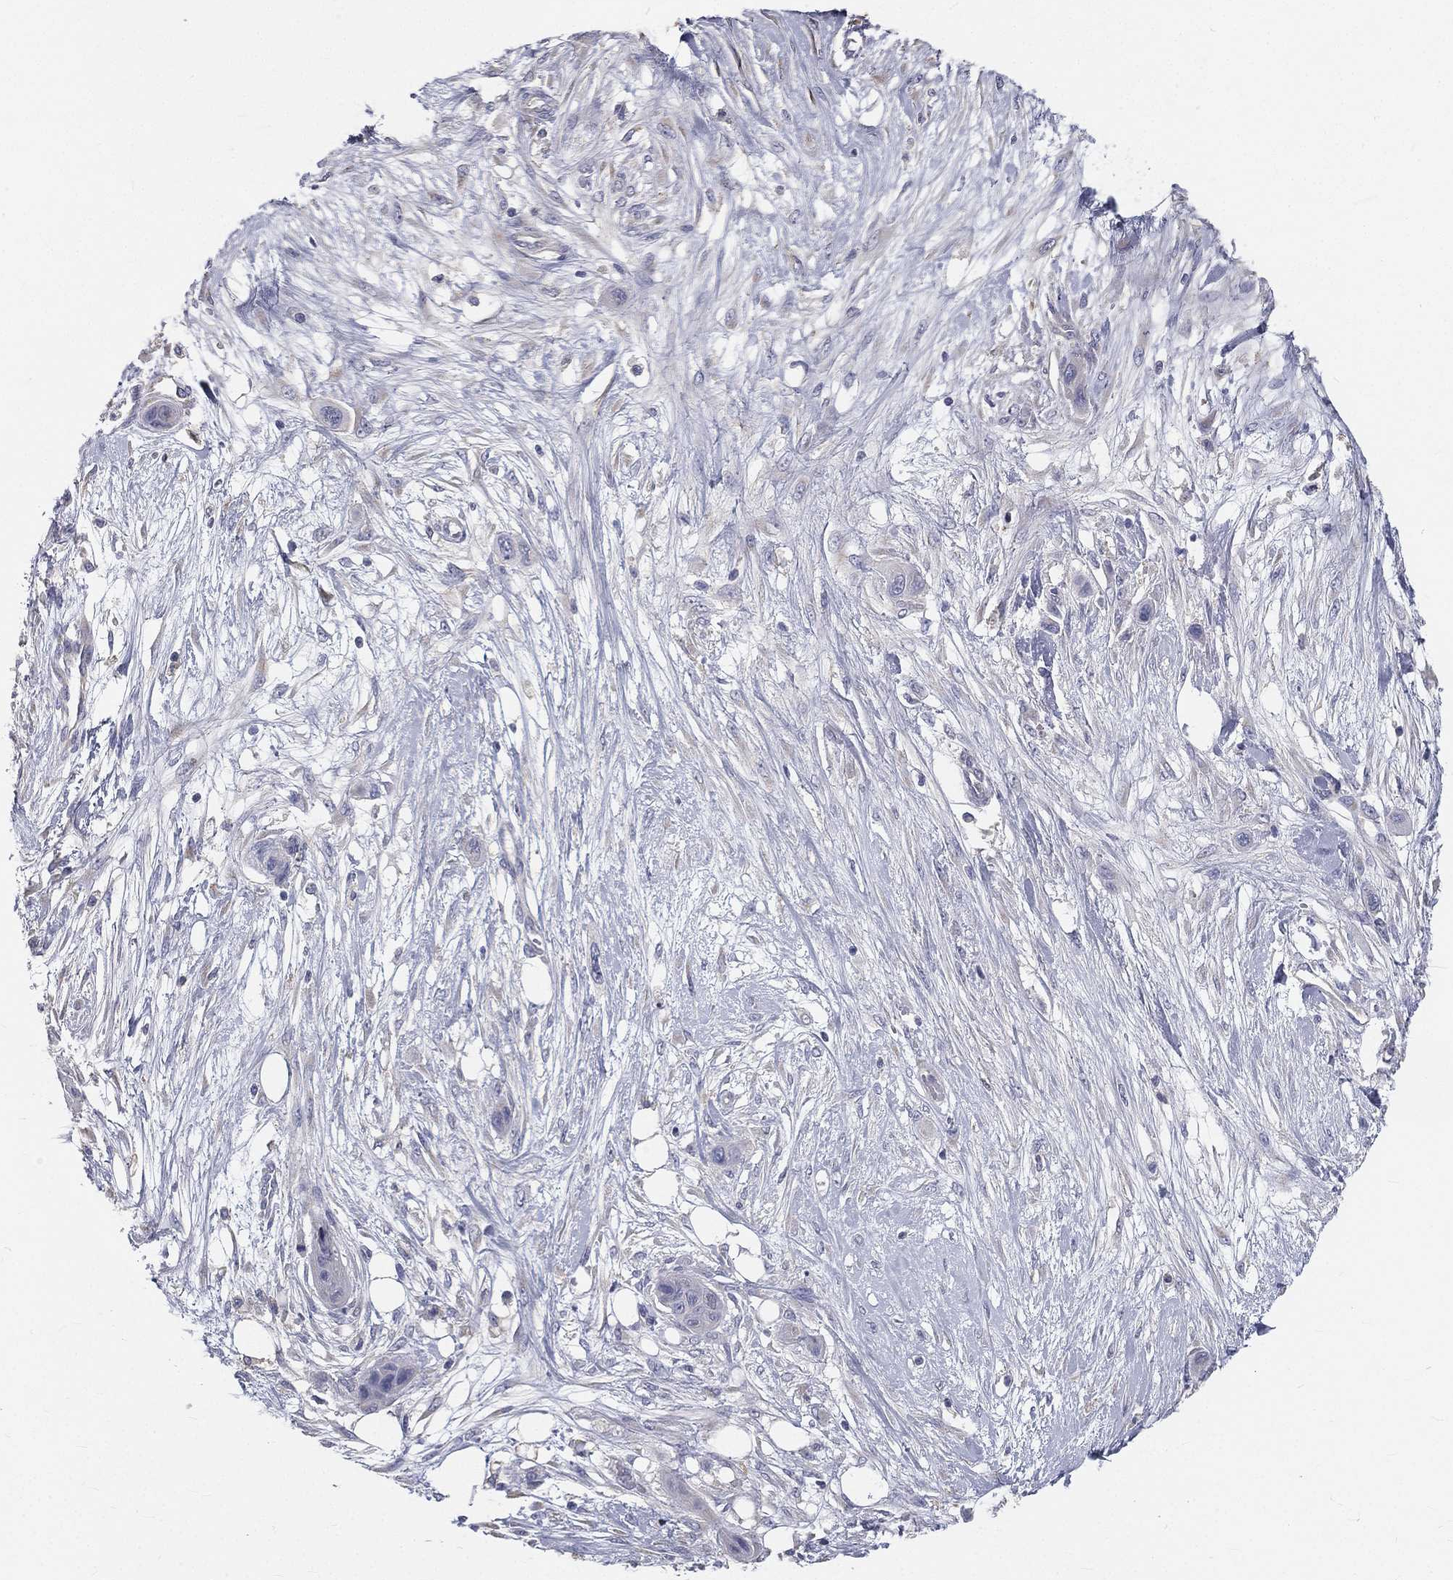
{"staining": {"intensity": "negative", "quantity": "none", "location": "none"}, "tissue": "skin cancer", "cell_type": "Tumor cells", "image_type": "cancer", "snomed": [{"axis": "morphology", "description": "Squamous cell carcinoma, NOS"}, {"axis": "topography", "description": "Skin"}], "caption": "IHC of human skin squamous cell carcinoma displays no expression in tumor cells. The staining was performed using DAB (3,3'-diaminobenzidine) to visualize the protein expression in brown, while the nuclei were stained in blue with hematoxylin (Magnification: 20x).", "gene": "MUC13", "patient": {"sex": "male", "age": 79}}